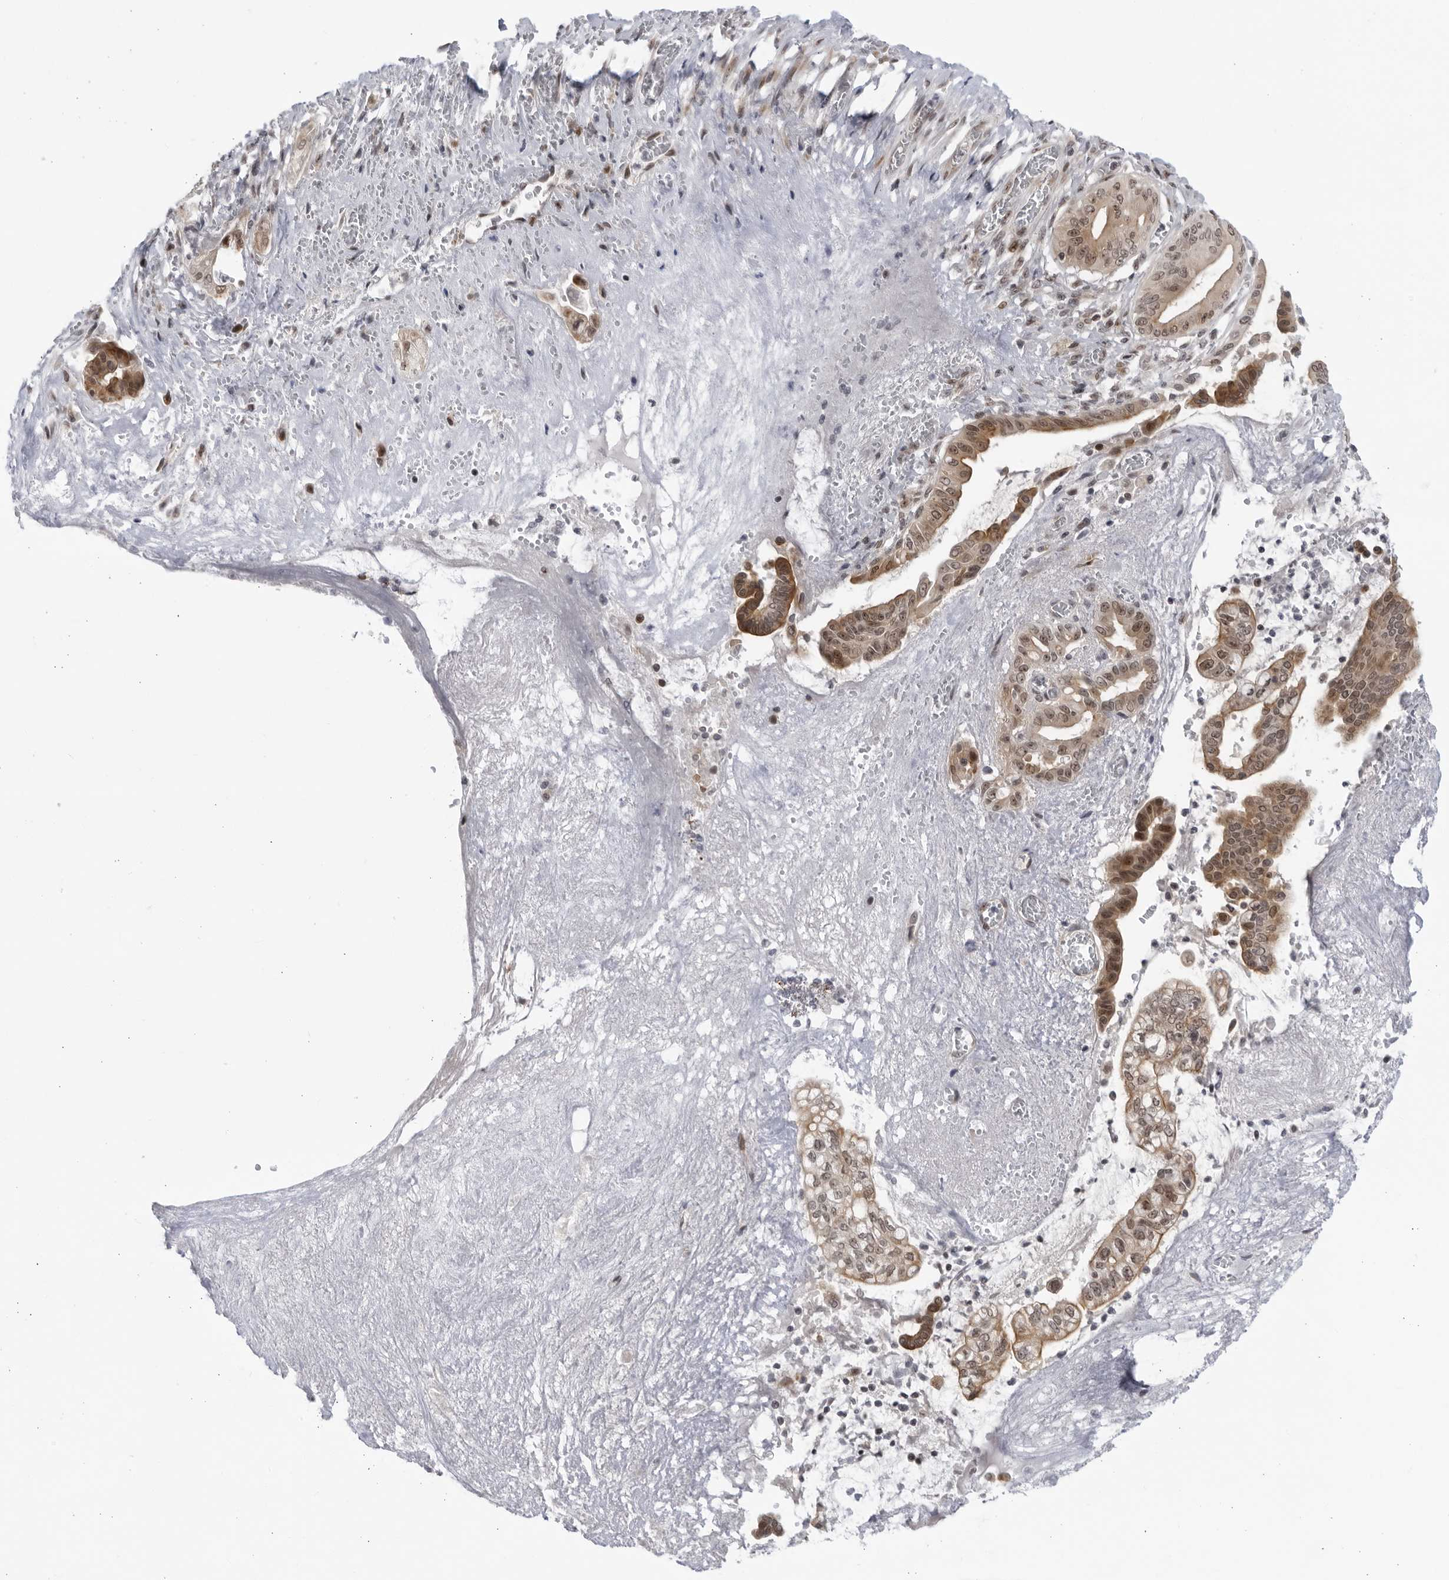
{"staining": {"intensity": "moderate", "quantity": ">75%", "location": "cytoplasmic/membranous,nuclear"}, "tissue": "pancreatic cancer", "cell_type": "Tumor cells", "image_type": "cancer", "snomed": [{"axis": "morphology", "description": "Adenocarcinoma, NOS"}, {"axis": "topography", "description": "Pancreas"}], "caption": "Pancreatic cancer (adenocarcinoma) was stained to show a protein in brown. There is medium levels of moderate cytoplasmic/membranous and nuclear expression in about >75% of tumor cells.", "gene": "ITGB3BP", "patient": {"sex": "male", "age": 58}}